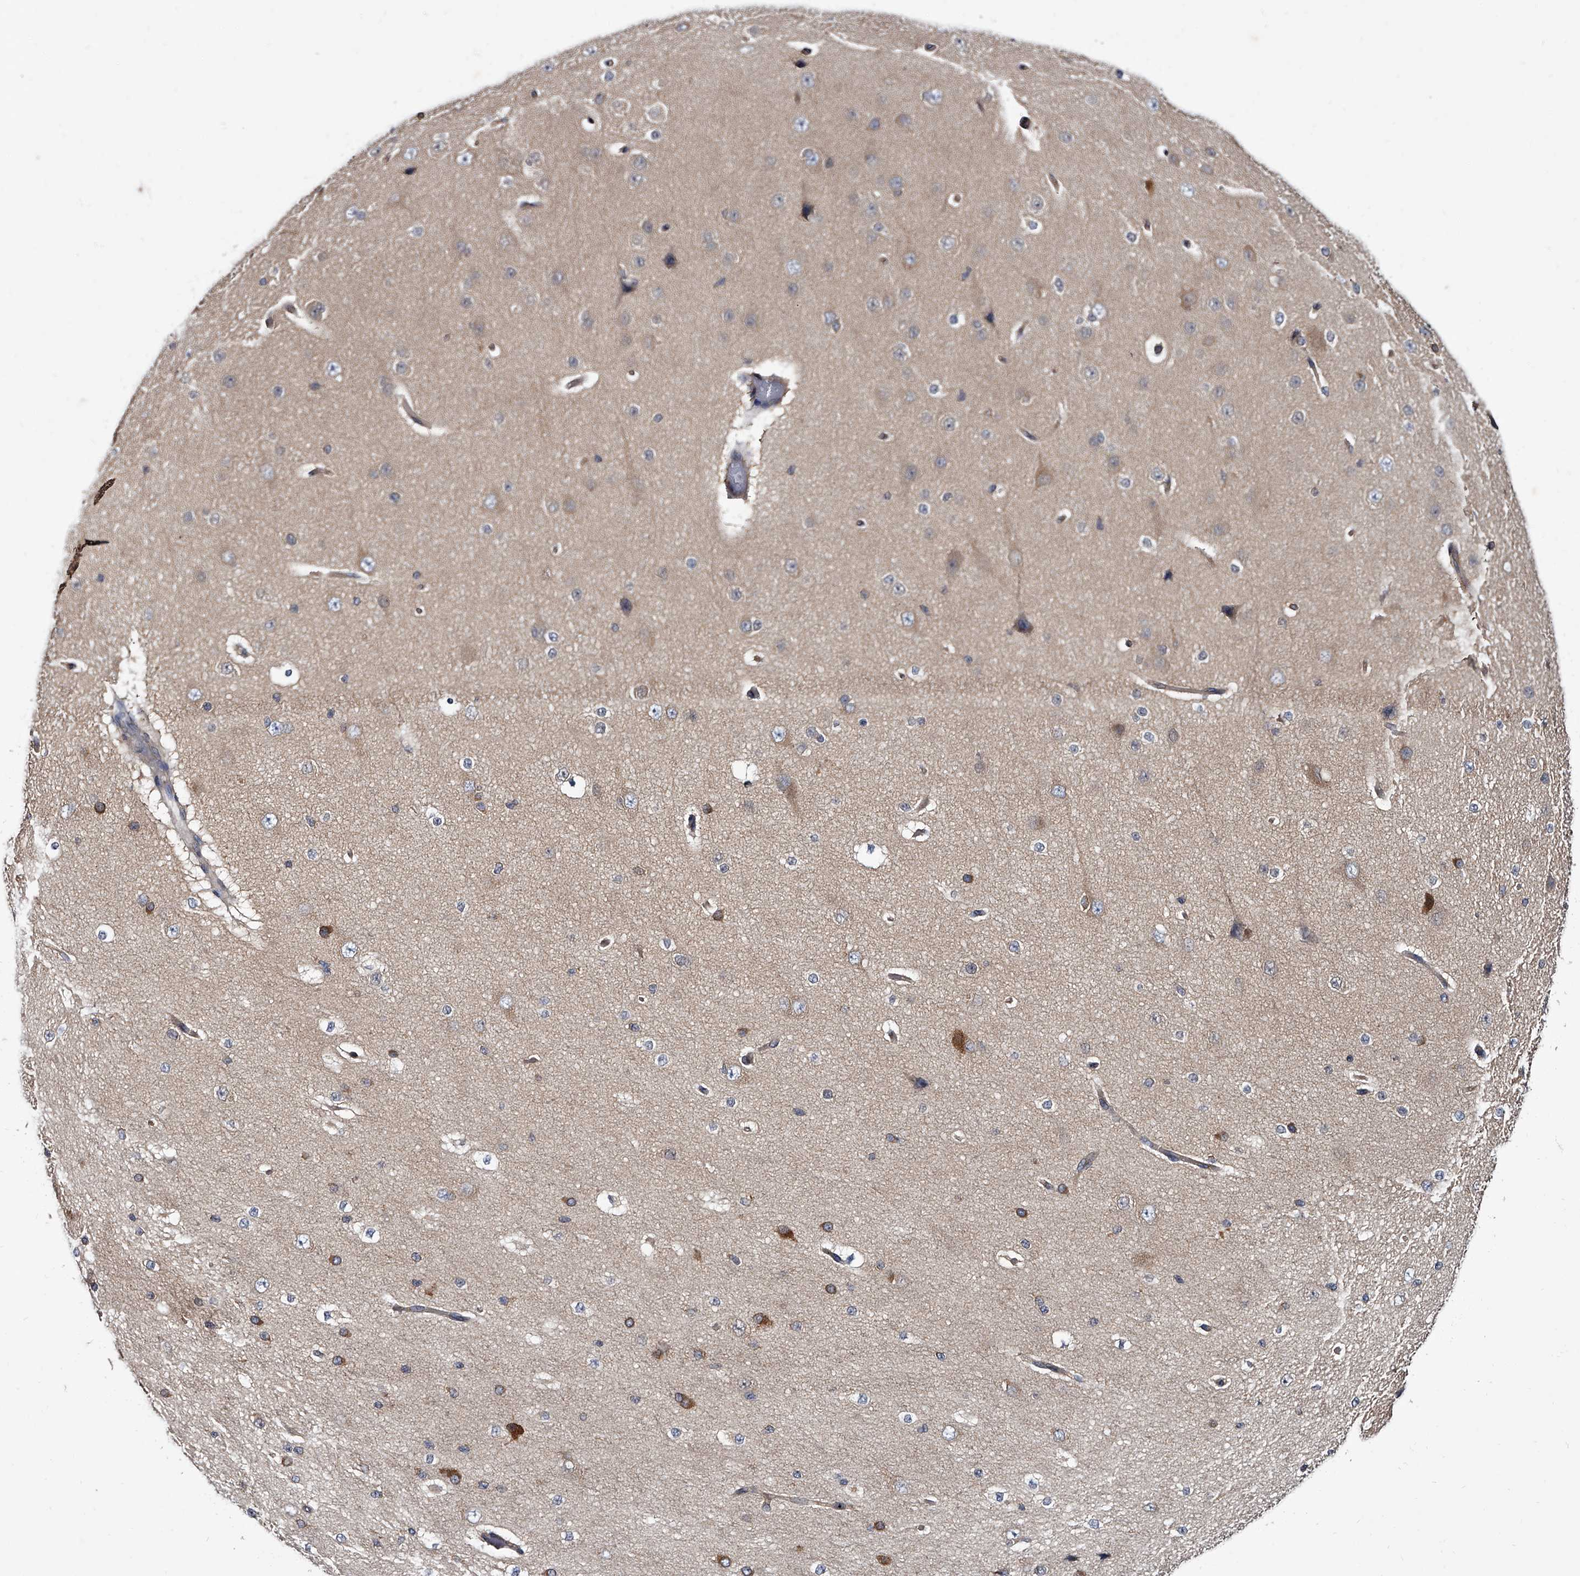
{"staining": {"intensity": "weak", "quantity": ">75%", "location": "cytoplasmic/membranous"}, "tissue": "cerebral cortex", "cell_type": "Endothelial cells", "image_type": "normal", "snomed": [{"axis": "morphology", "description": "Normal tissue, NOS"}, {"axis": "morphology", "description": "Developmental malformation"}, {"axis": "topography", "description": "Cerebral cortex"}], "caption": "Immunohistochemical staining of normal cerebral cortex demonstrates low levels of weak cytoplasmic/membranous positivity in approximately >75% of endothelial cells.", "gene": "GAPVD1", "patient": {"sex": "female", "age": 30}}